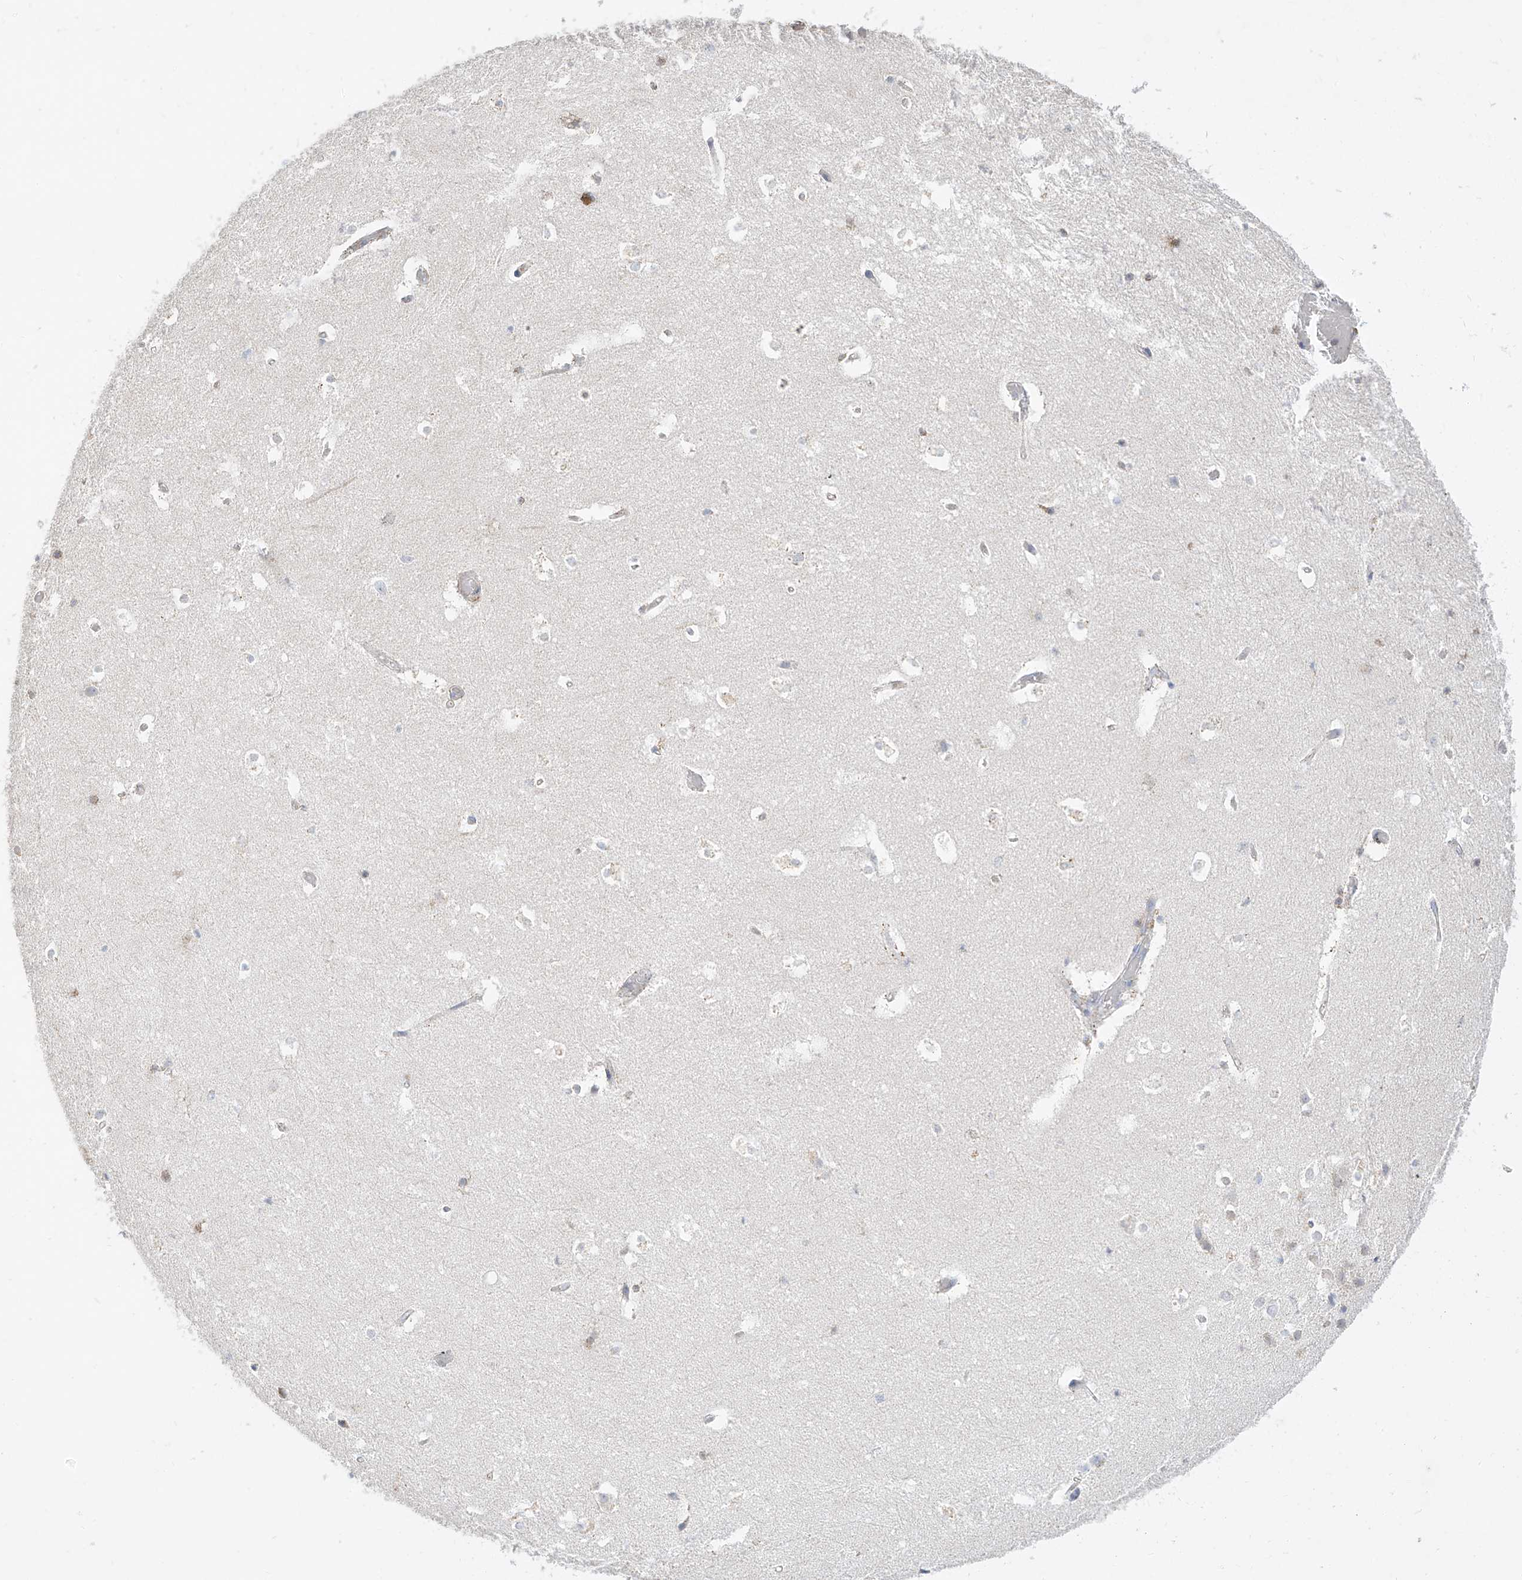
{"staining": {"intensity": "negative", "quantity": "none", "location": "none"}, "tissue": "hippocampus", "cell_type": "Glial cells", "image_type": "normal", "snomed": [{"axis": "morphology", "description": "Normal tissue, NOS"}, {"axis": "topography", "description": "Hippocampus"}], "caption": "Glial cells show no significant staining in benign hippocampus. Brightfield microscopy of immunohistochemistry stained with DAB (brown) and hematoxylin (blue), captured at high magnification.", "gene": "RASA2", "patient": {"sex": "female", "age": 52}}